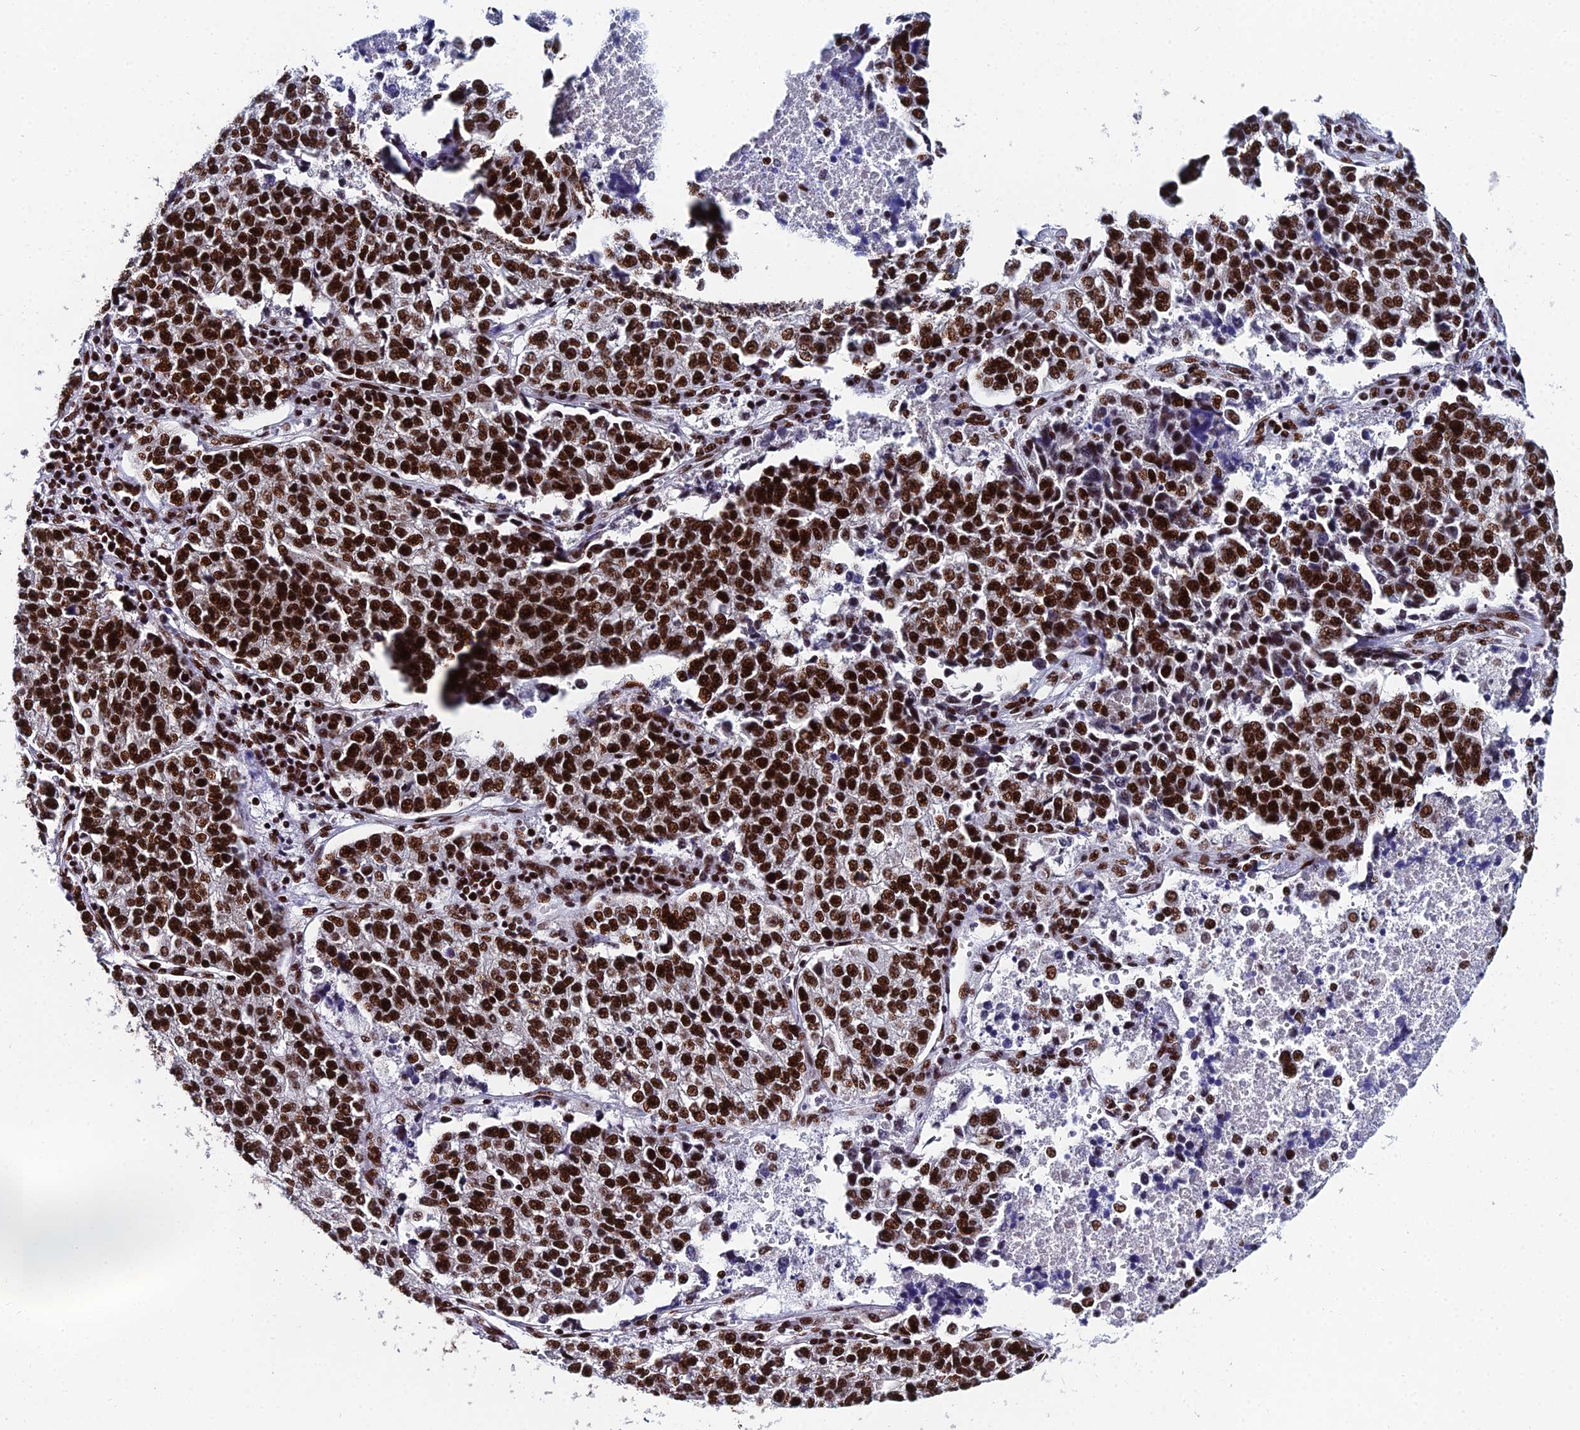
{"staining": {"intensity": "strong", "quantity": ">75%", "location": "nuclear"}, "tissue": "lung cancer", "cell_type": "Tumor cells", "image_type": "cancer", "snomed": [{"axis": "morphology", "description": "Adenocarcinoma, NOS"}, {"axis": "topography", "description": "Lung"}], "caption": "Strong nuclear positivity for a protein is appreciated in about >75% of tumor cells of lung adenocarcinoma using IHC.", "gene": "HNRNPH1", "patient": {"sex": "male", "age": 49}}